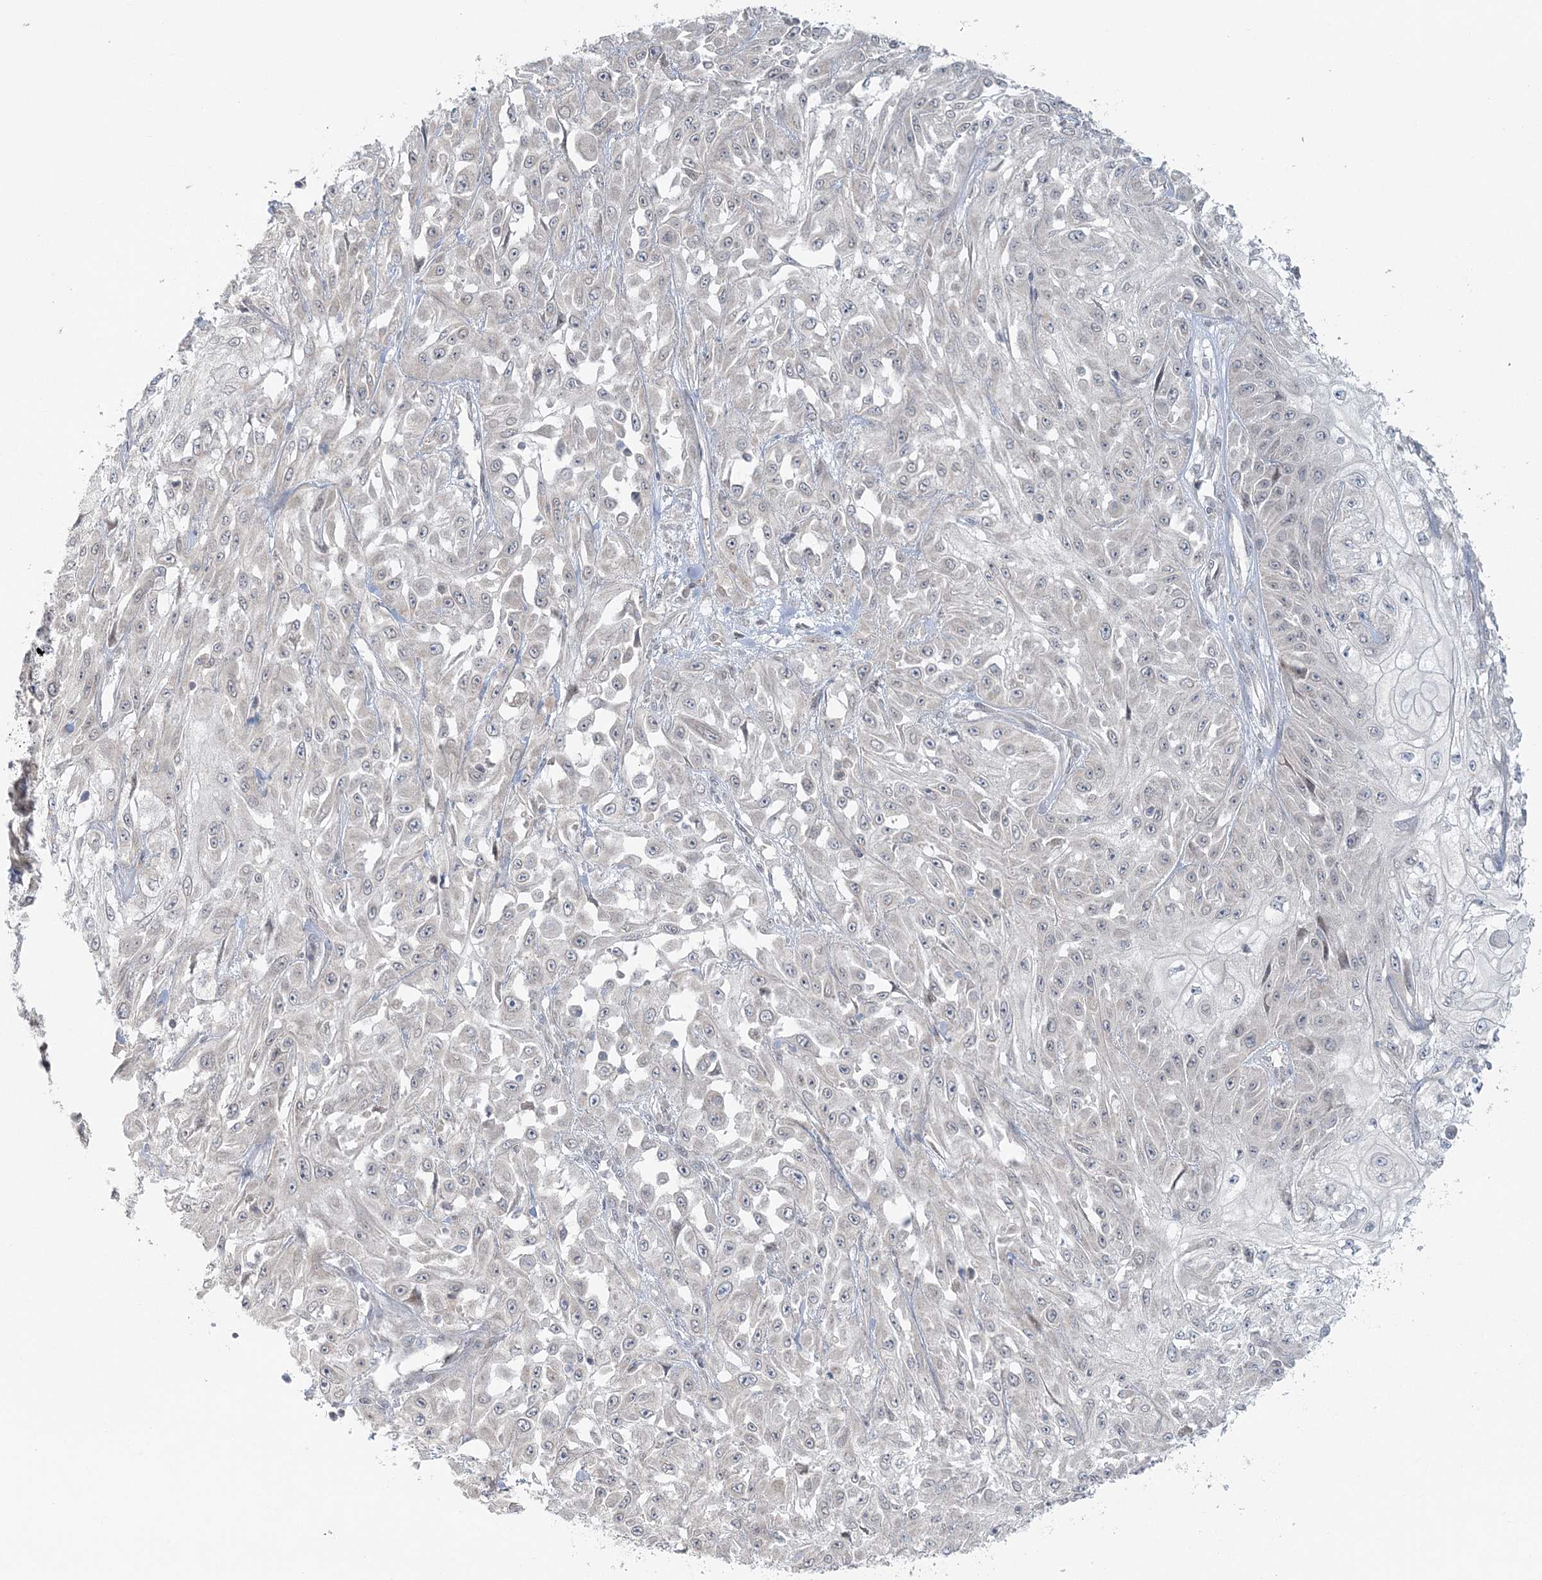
{"staining": {"intensity": "negative", "quantity": "none", "location": "none"}, "tissue": "skin cancer", "cell_type": "Tumor cells", "image_type": "cancer", "snomed": [{"axis": "morphology", "description": "Squamous cell carcinoma, NOS"}, {"axis": "morphology", "description": "Squamous cell carcinoma, metastatic, NOS"}, {"axis": "topography", "description": "Skin"}, {"axis": "topography", "description": "Lymph node"}], "caption": "Squamous cell carcinoma (skin) stained for a protein using immunohistochemistry (IHC) shows no positivity tumor cells.", "gene": "BLTP3A", "patient": {"sex": "male", "age": 75}}